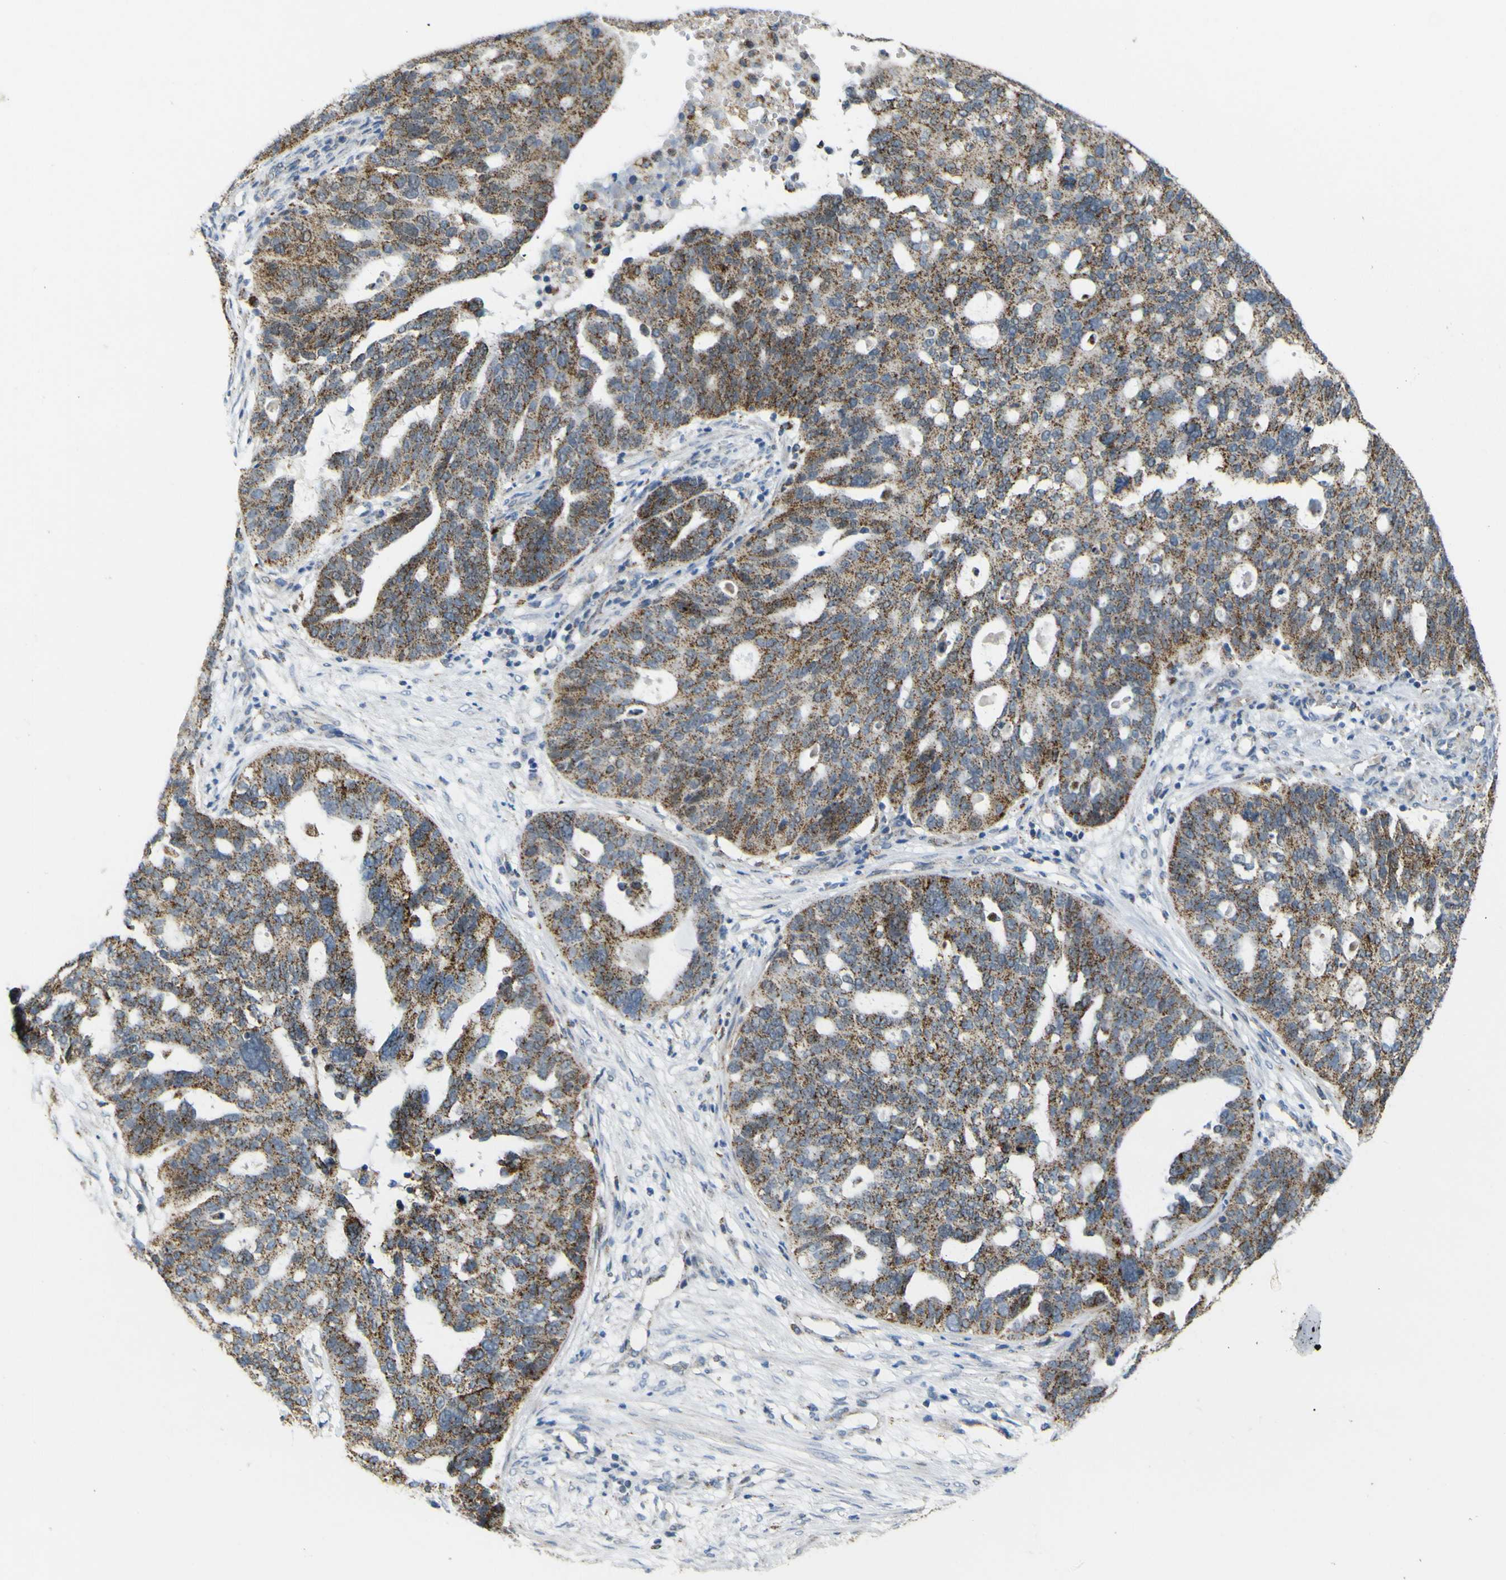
{"staining": {"intensity": "moderate", "quantity": ">75%", "location": "cytoplasmic/membranous"}, "tissue": "ovarian cancer", "cell_type": "Tumor cells", "image_type": "cancer", "snomed": [{"axis": "morphology", "description": "Cystadenocarcinoma, serous, NOS"}, {"axis": "topography", "description": "Ovary"}], "caption": "Human ovarian serous cystadenocarcinoma stained for a protein (brown) demonstrates moderate cytoplasmic/membranous positive expression in approximately >75% of tumor cells.", "gene": "ACBD5", "patient": {"sex": "female", "age": 59}}